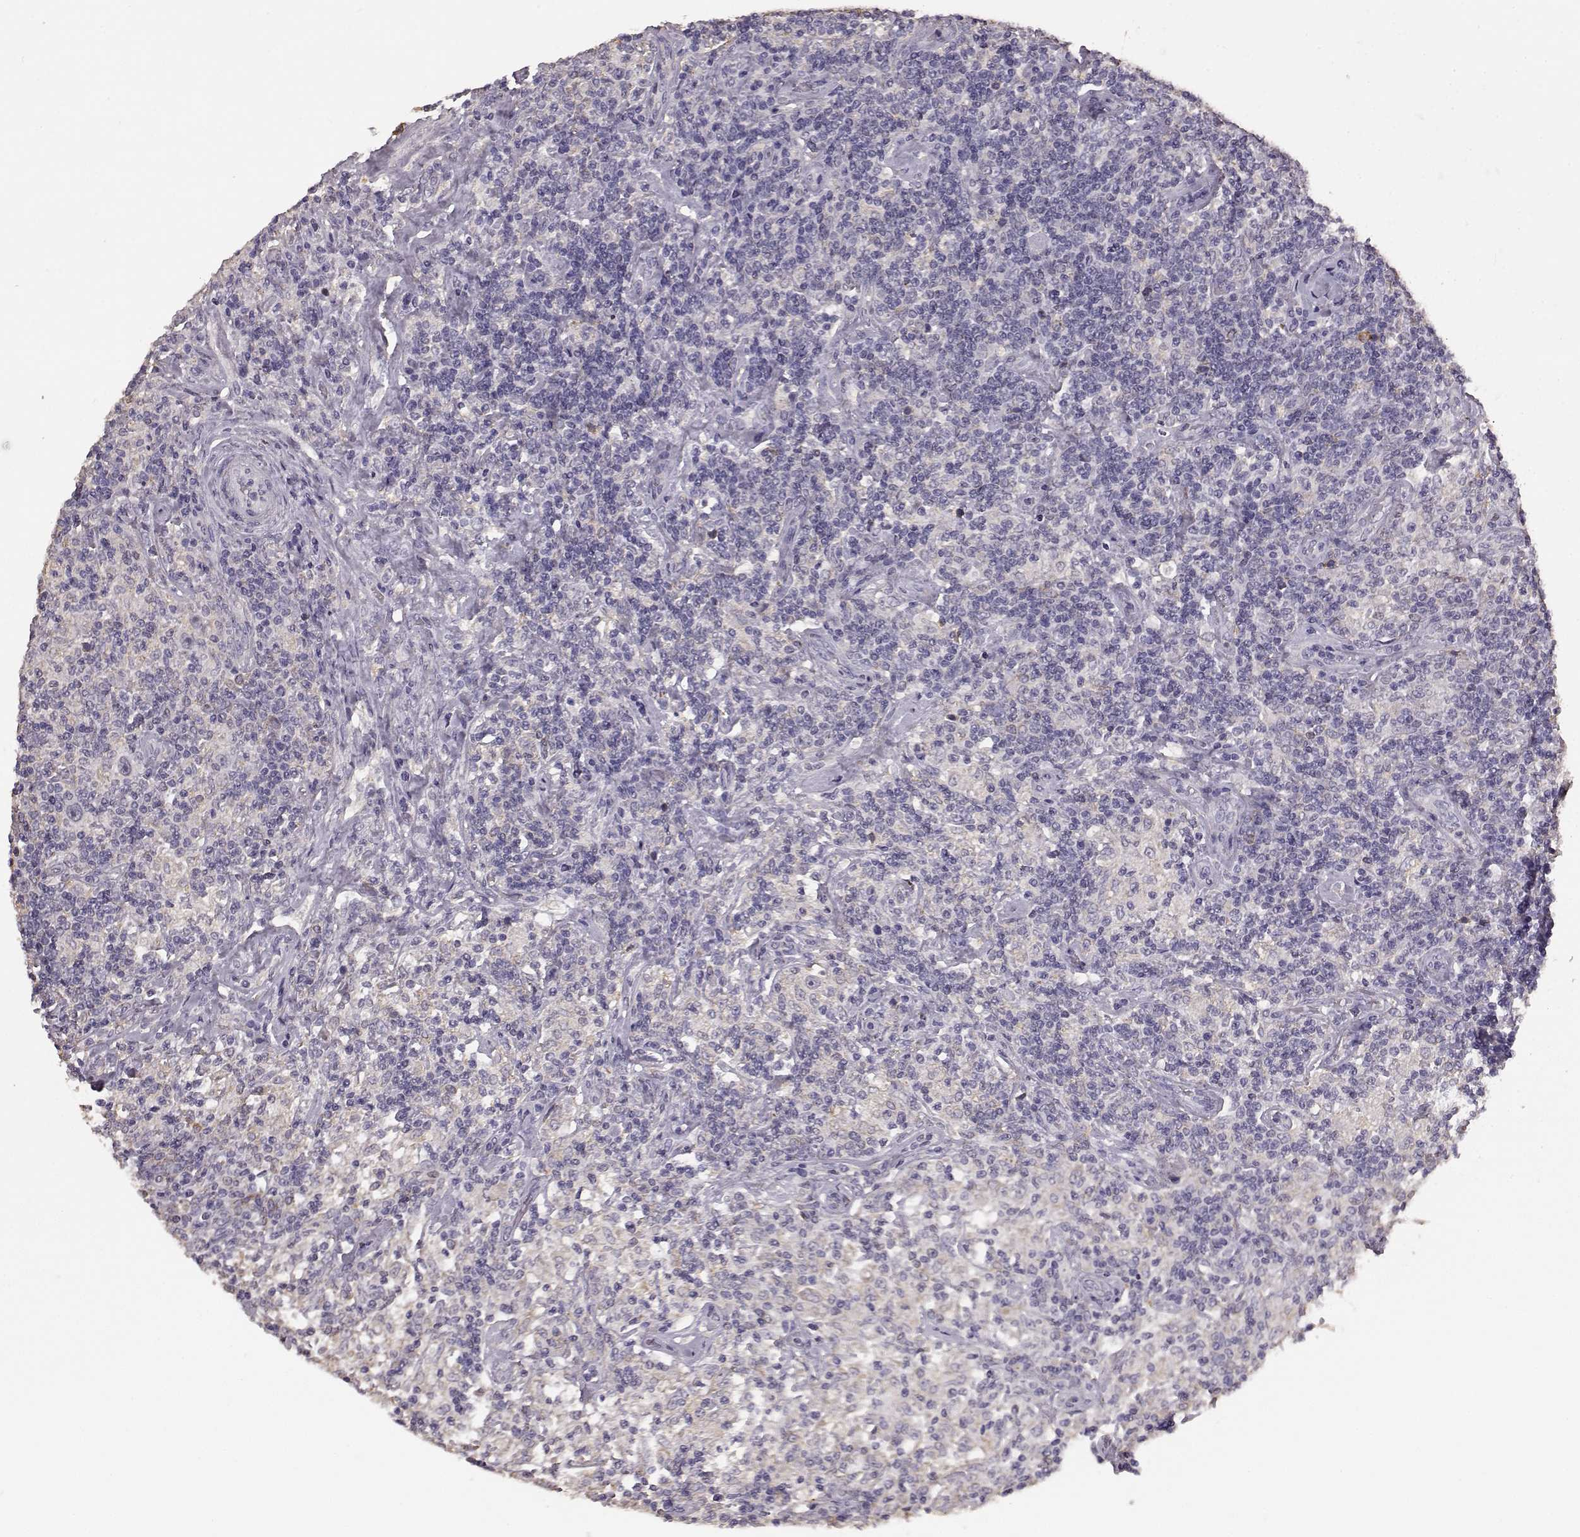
{"staining": {"intensity": "negative", "quantity": "none", "location": "none"}, "tissue": "lymphoma", "cell_type": "Tumor cells", "image_type": "cancer", "snomed": [{"axis": "morphology", "description": "Hodgkin's disease, NOS"}, {"axis": "topography", "description": "Lymph node"}], "caption": "Image shows no protein positivity in tumor cells of lymphoma tissue. Brightfield microscopy of immunohistochemistry (IHC) stained with DAB (3,3'-diaminobenzidine) (brown) and hematoxylin (blue), captured at high magnification.", "gene": "GABRG3", "patient": {"sex": "male", "age": 70}}